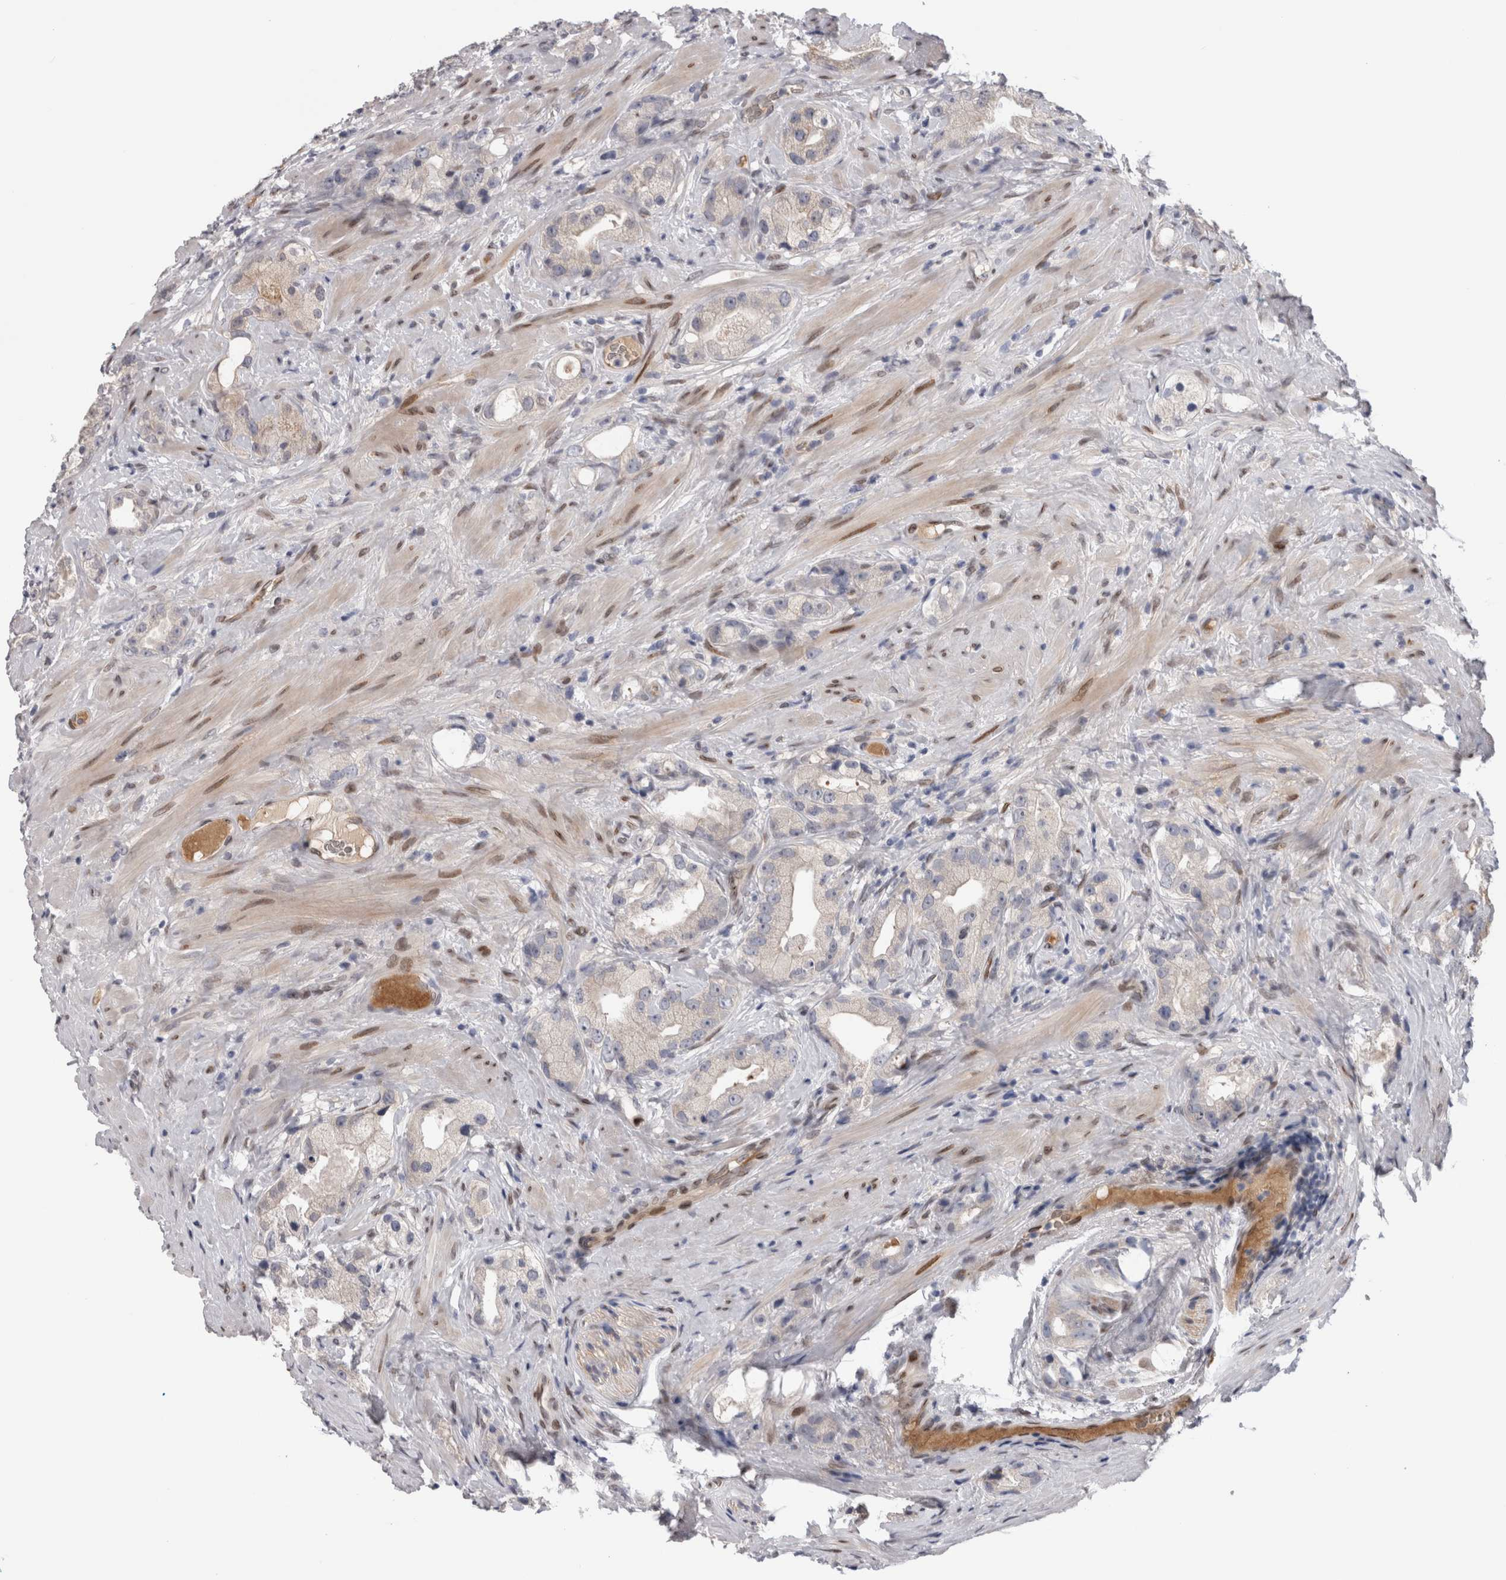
{"staining": {"intensity": "negative", "quantity": "none", "location": "none"}, "tissue": "prostate cancer", "cell_type": "Tumor cells", "image_type": "cancer", "snomed": [{"axis": "morphology", "description": "Adenocarcinoma, High grade"}, {"axis": "topography", "description": "Prostate"}], "caption": "Histopathology image shows no protein staining in tumor cells of prostate adenocarcinoma (high-grade) tissue. (Brightfield microscopy of DAB (3,3'-diaminobenzidine) immunohistochemistry (IHC) at high magnification).", "gene": "DMTN", "patient": {"sex": "male", "age": 63}}